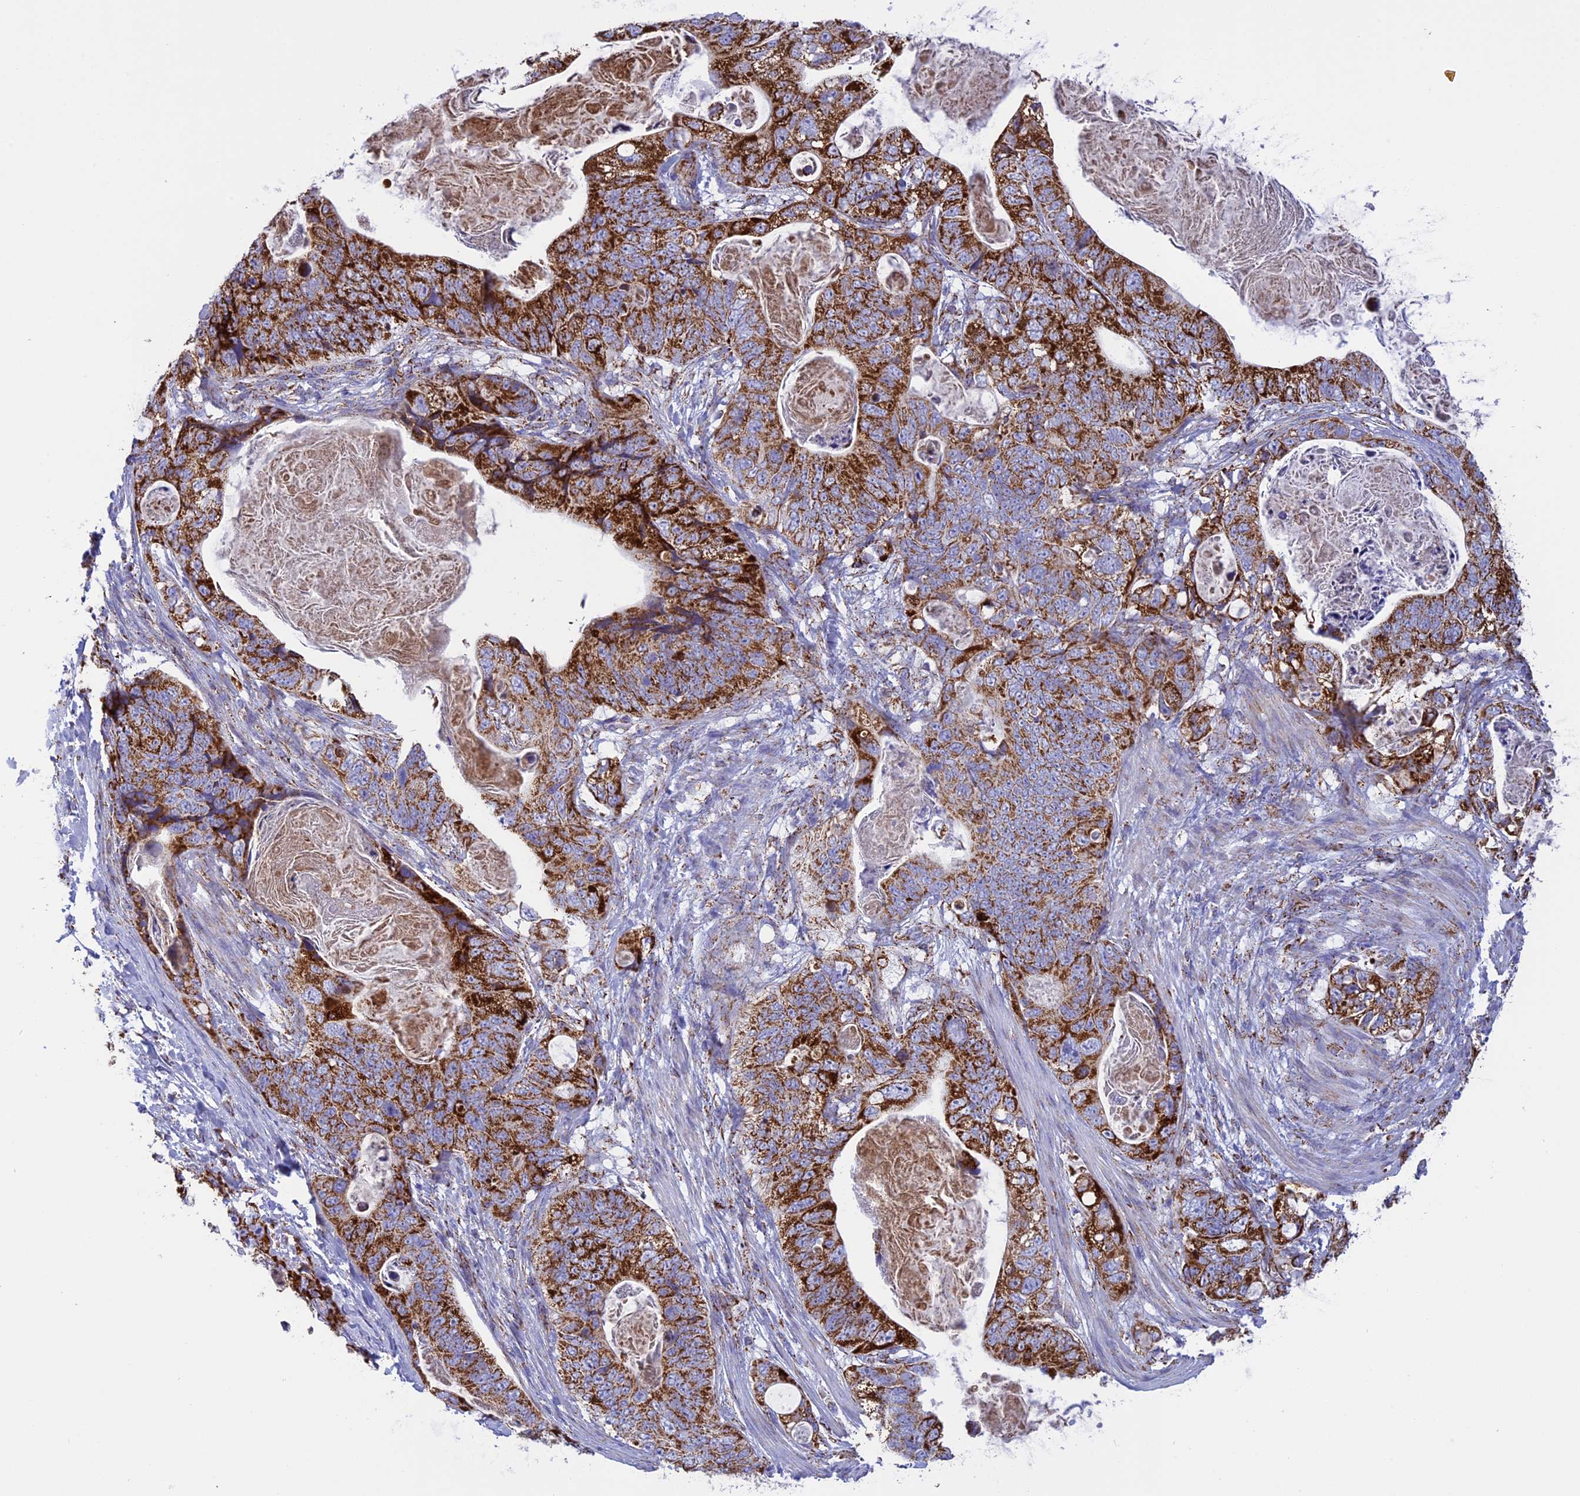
{"staining": {"intensity": "strong", "quantity": ">75%", "location": "cytoplasmic/membranous"}, "tissue": "stomach cancer", "cell_type": "Tumor cells", "image_type": "cancer", "snomed": [{"axis": "morphology", "description": "Normal tissue, NOS"}, {"axis": "morphology", "description": "Adenocarcinoma, NOS"}, {"axis": "topography", "description": "Stomach"}], "caption": "Stomach cancer stained with immunohistochemistry (IHC) demonstrates strong cytoplasmic/membranous positivity in approximately >75% of tumor cells.", "gene": "ISOC2", "patient": {"sex": "female", "age": 89}}